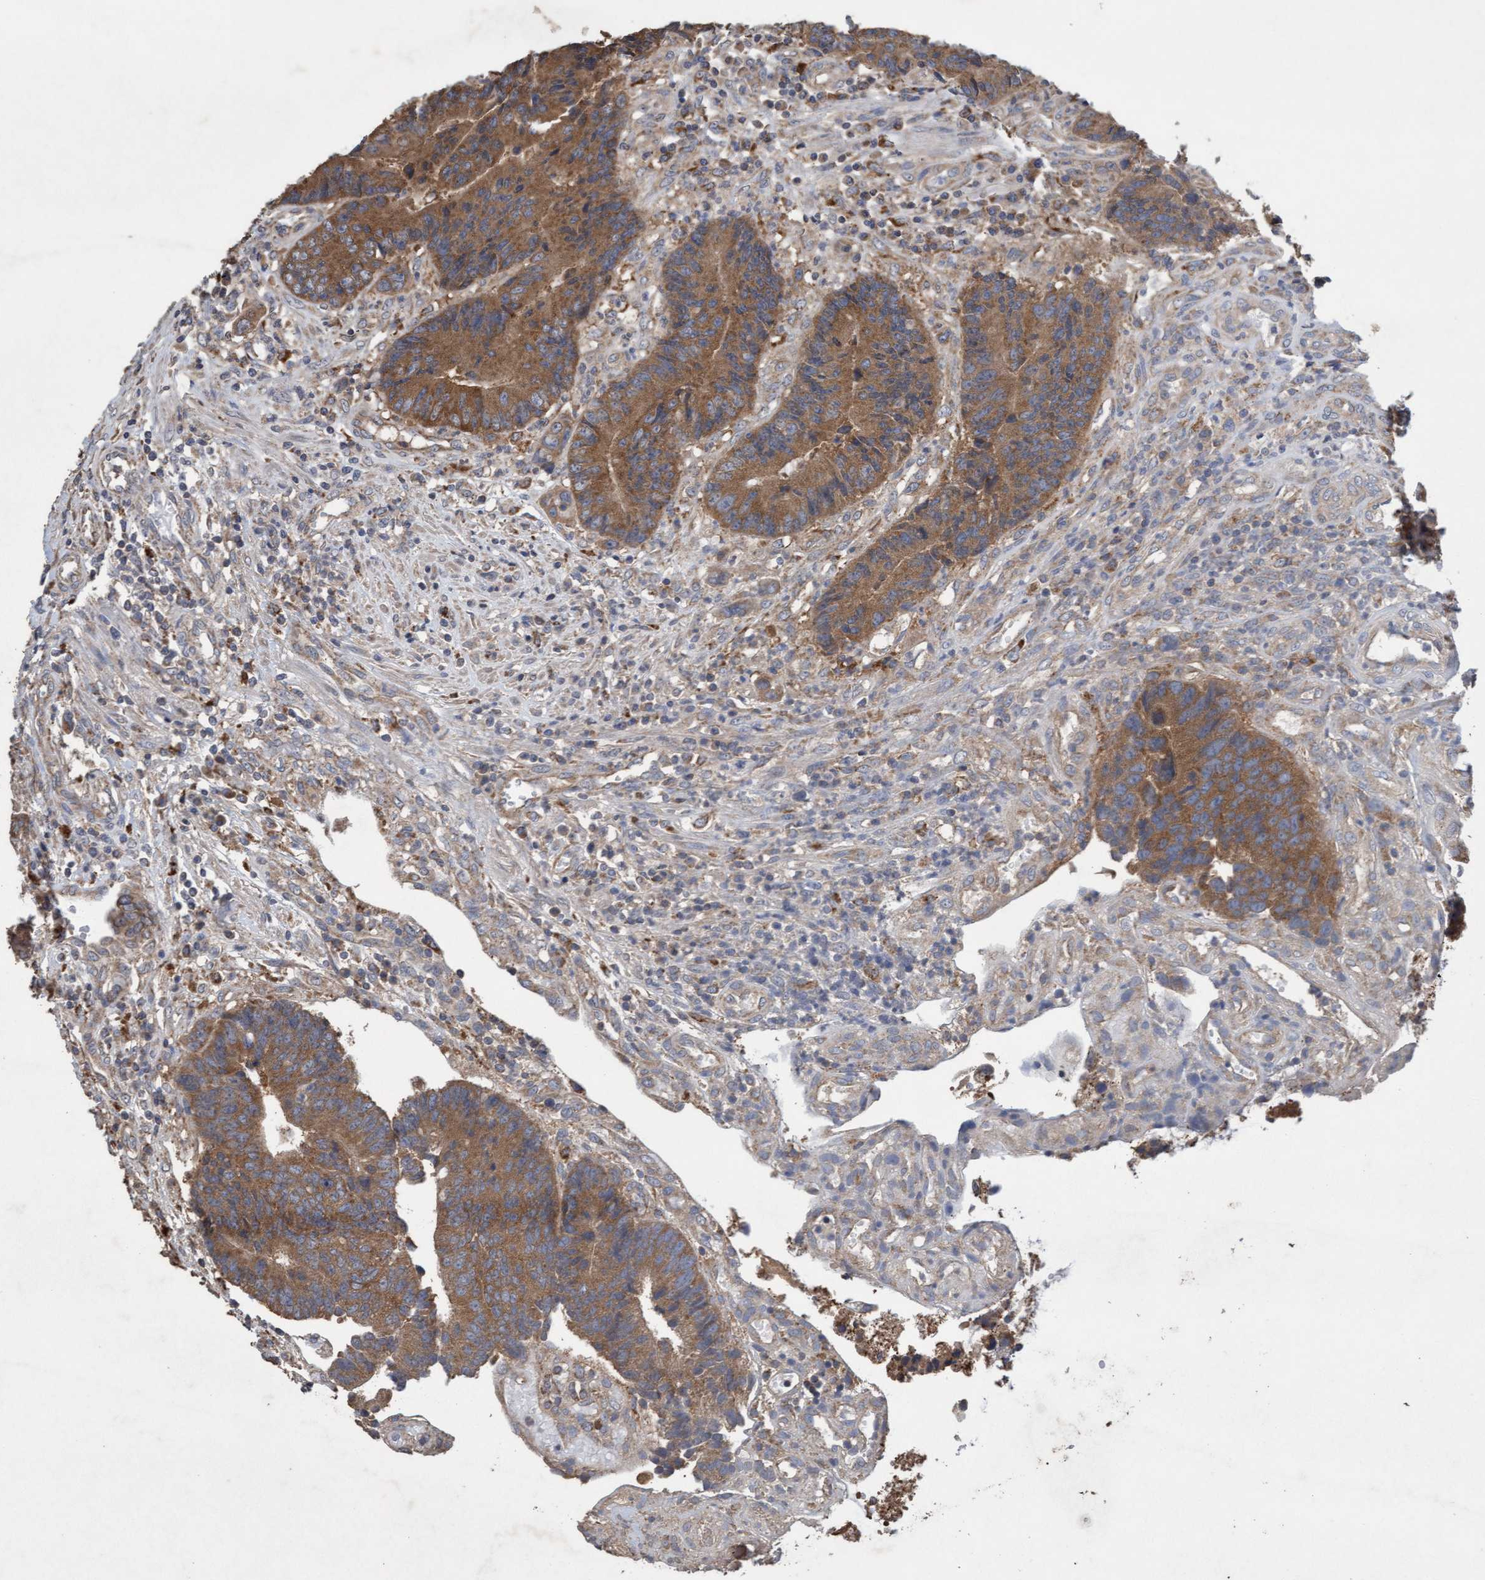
{"staining": {"intensity": "moderate", "quantity": ">75%", "location": "cytoplasmic/membranous"}, "tissue": "colorectal cancer", "cell_type": "Tumor cells", "image_type": "cancer", "snomed": [{"axis": "morphology", "description": "Adenocarcinoma, NOS"}, {"axis": "topography", "description": "Rectum"}], "caption": "Colorectal adenocarcinoma tissue reveals moderate cytoplasmic/membranous expression in approximately >75% of tumor cells, visualized by immunohistochemistry.", "gene": "ATPAF2", "patient": {"sex": "male", "age": 84}}